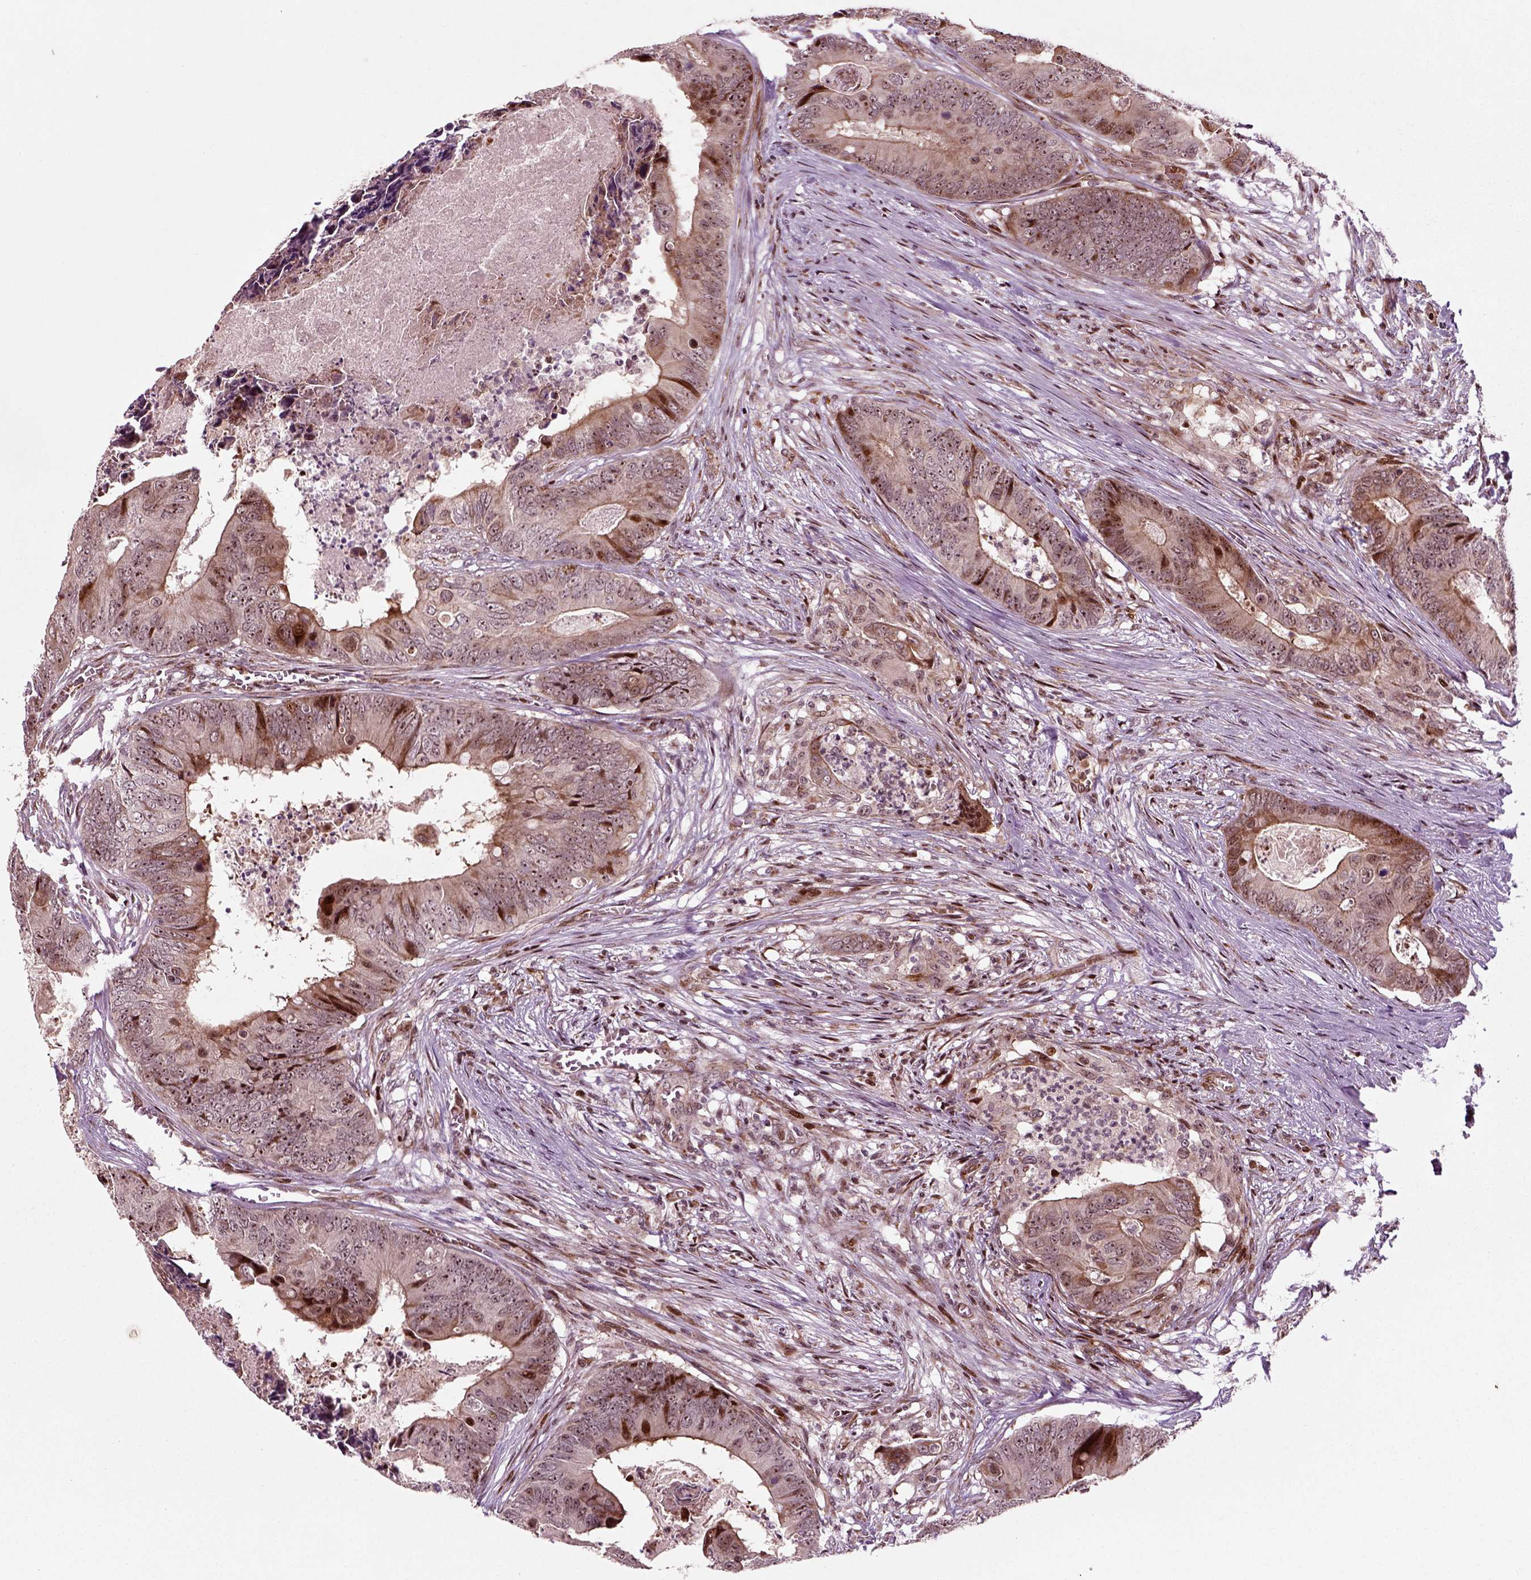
{"staining": {"intensity": "strong", "quantity": "<25%", "location": "nuclear"}, "tissue": "colorectal cancer", "cell_type": "Tumor cells", "image_type": "cancer", "snomed": [{"axis": "morphology", "description": "Adenocarcinoma, NOS"}, {"axis": "topography", "description": "Colon"}], "caption": "Immunohistochemical staining of colorectal cancer displays strong nuclear protein positivity in about <25% of tumor cells. The protein is shown in brown color, while the nuclei are stained blue.", "gene": "CDC14A", "patient": {"sex": "male", "age": 84}}